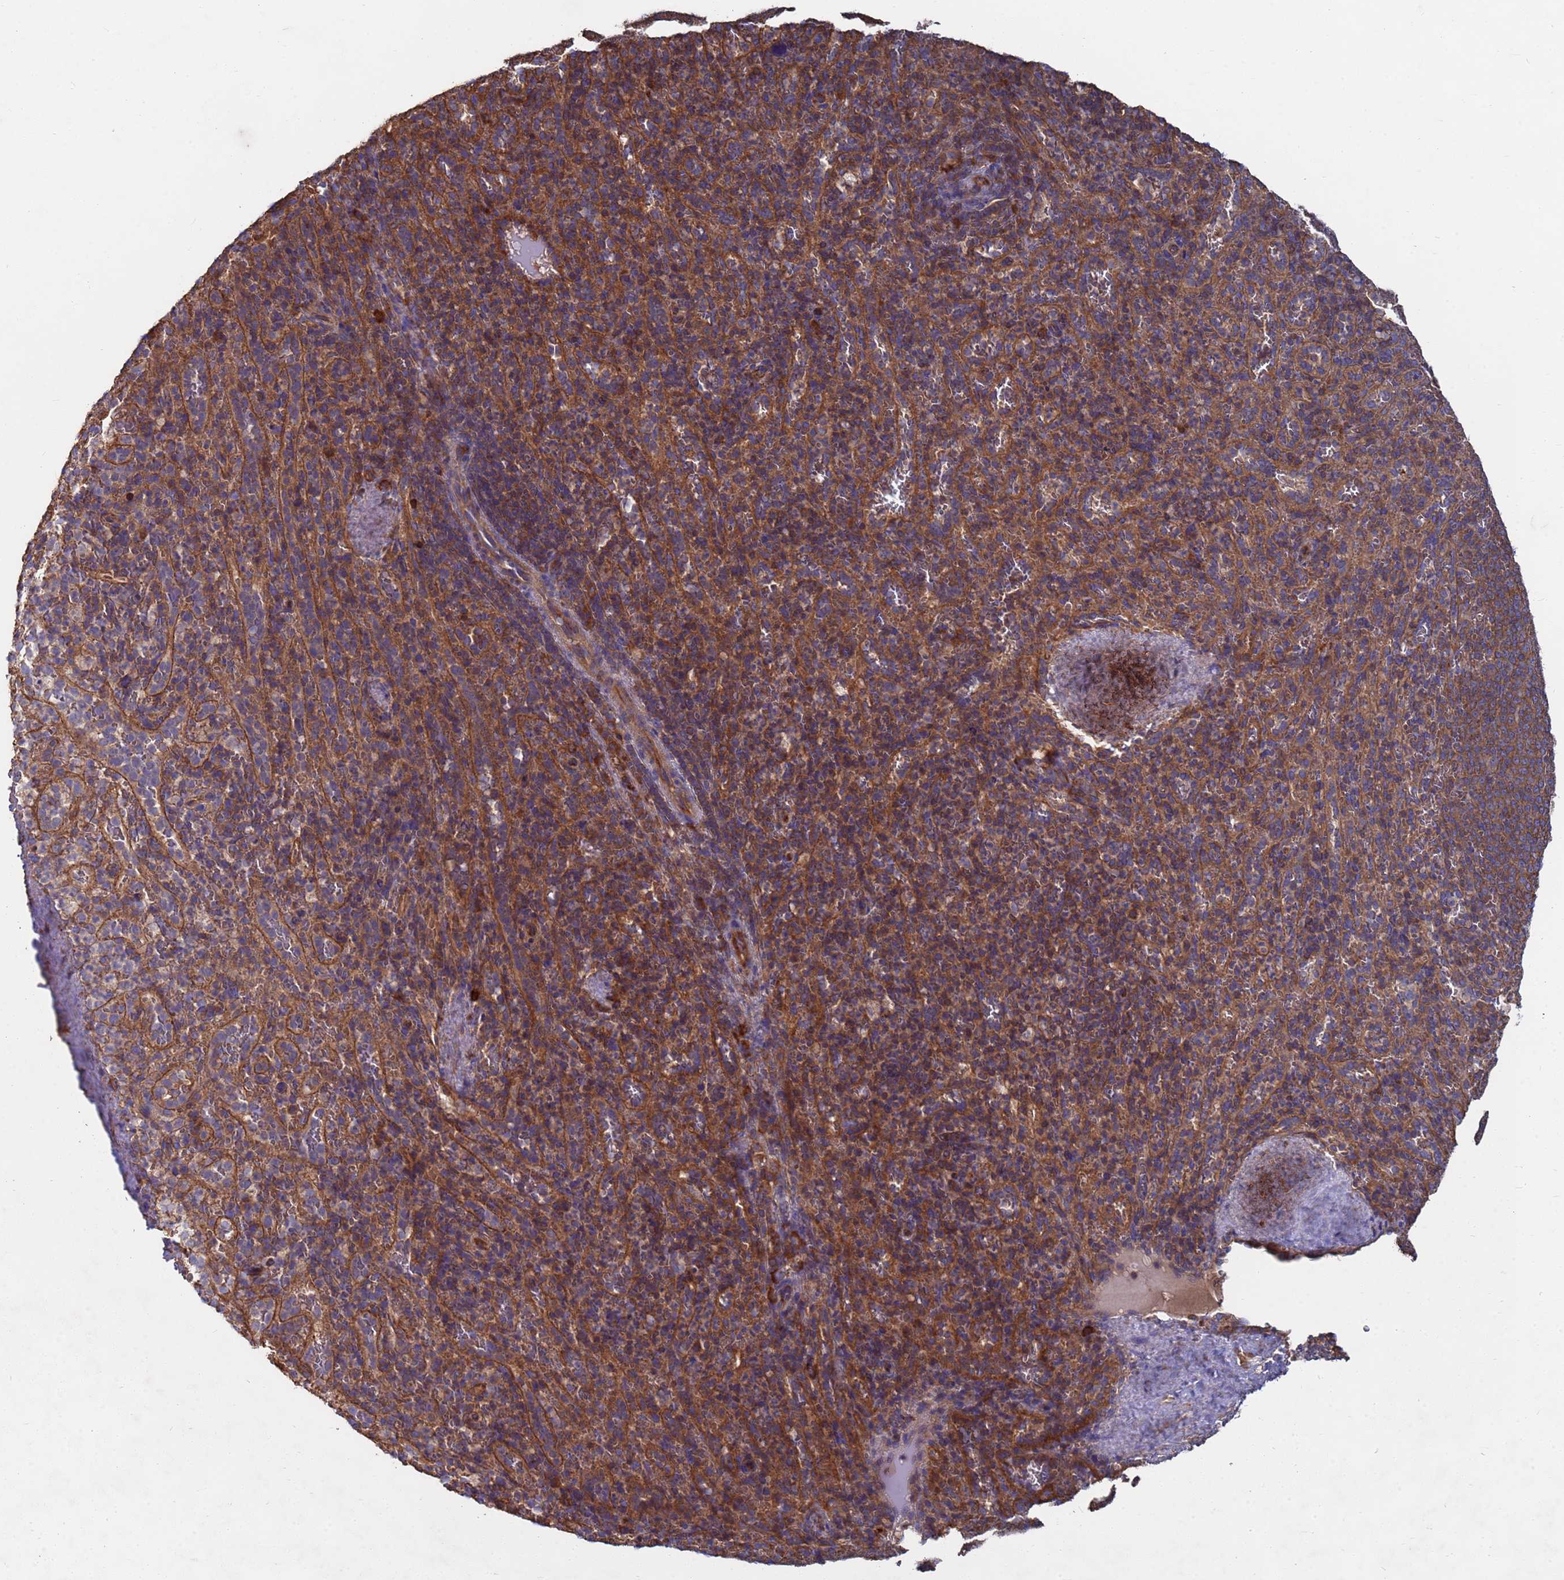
{"staining": {"intensity": "moderate", "quantity": "<25%", "location": "cytoplasmic/membranous"}, "tissue": "spleen", "cell_type": "Cells in red pulp", "image_type": "normal", "snomed": [{"axis": "morphology", "description": "Normal tissue, NOS"}, {"axis": "topography", "description": "Spleen"}], "caption": "Immunohistochemistry (IHC) (DAB) staining of normal spleen demonstrates moderate cytoplasmic/membranous protein expression in about <25% of cells in red pulp. (DAB = brown stain, brightfield microscopy at high magnification).", "gene": "PYCR1", "patient": {"sex": "female", "age": 21}}